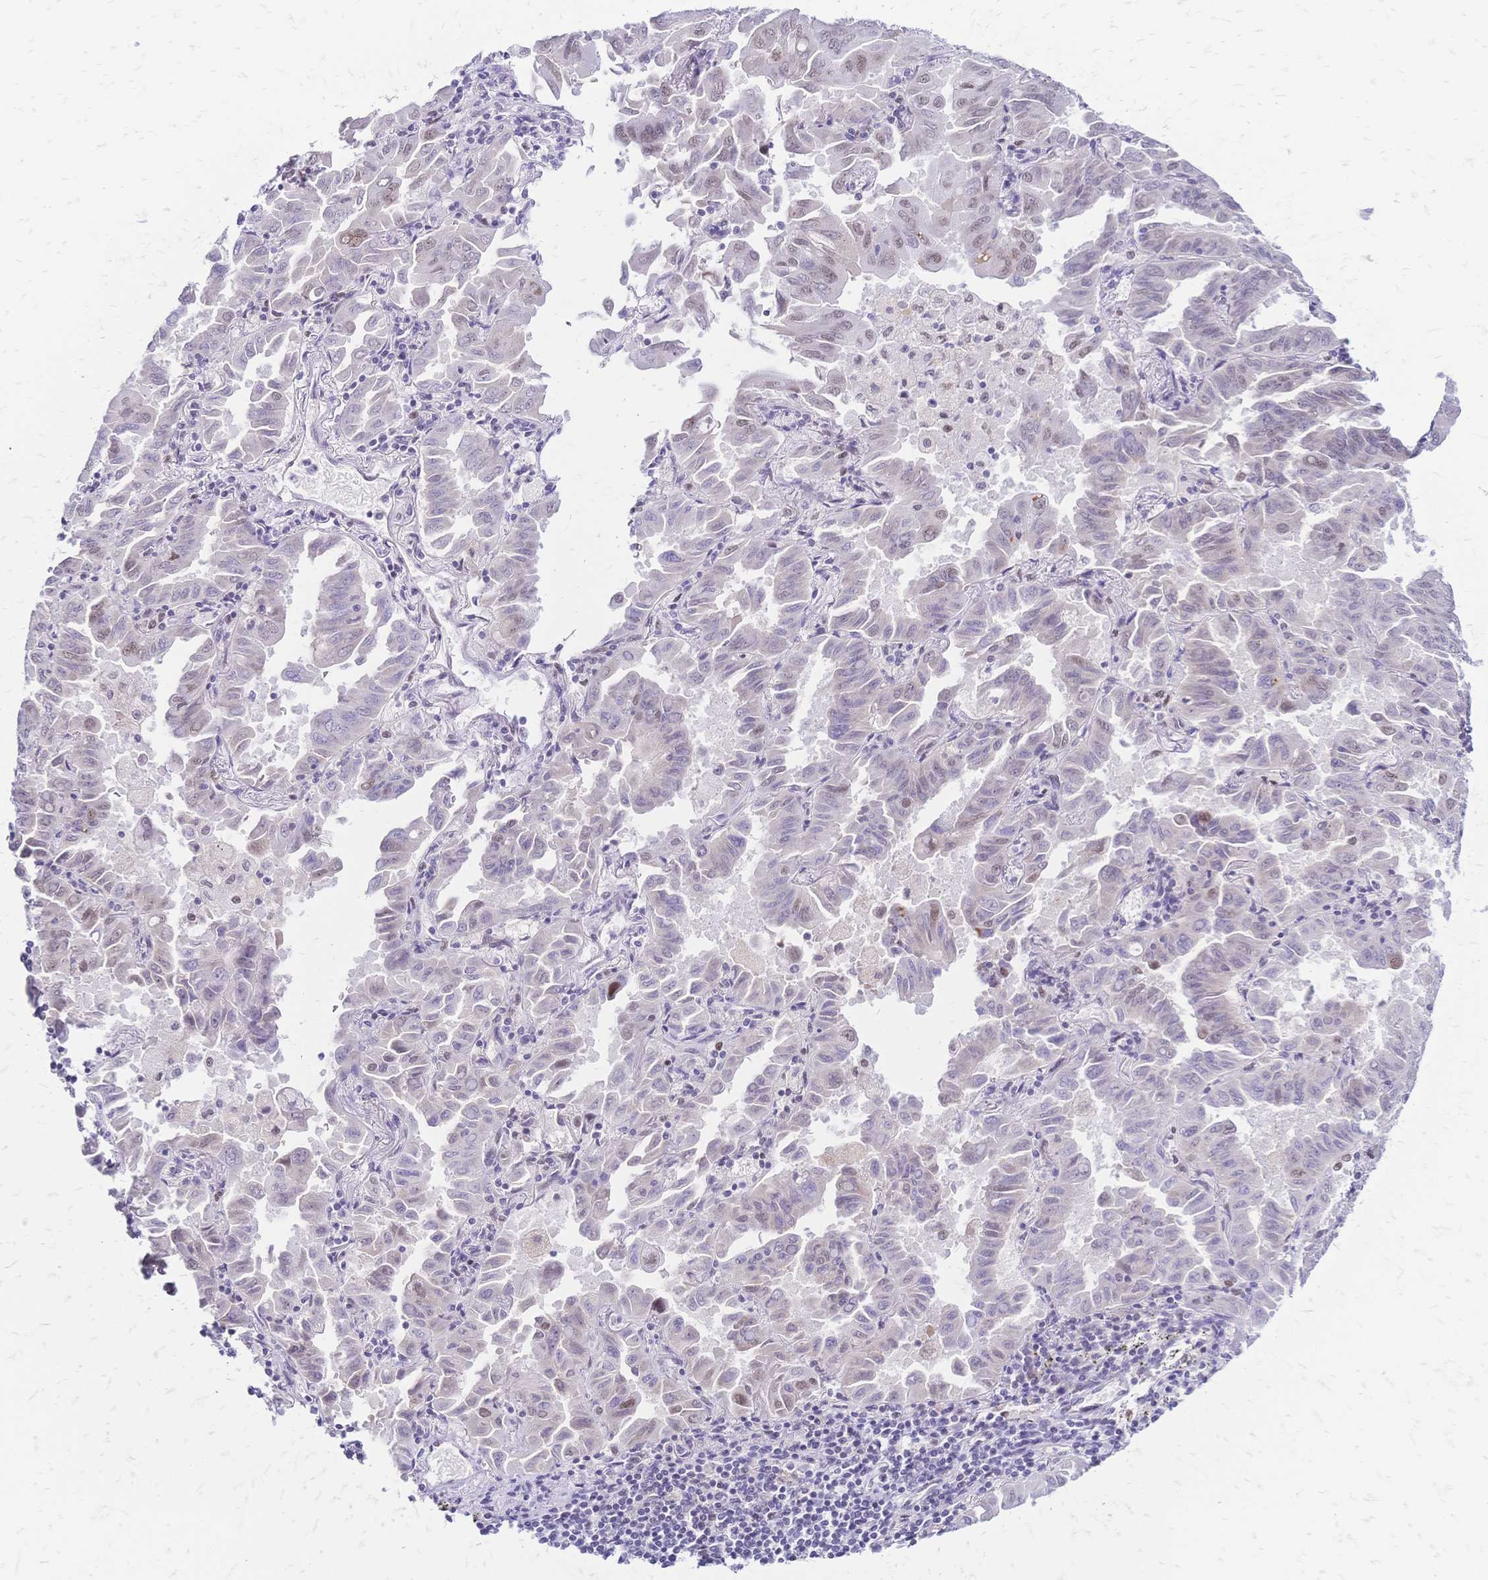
{"staining": {"intensity": "moderate", "quantity": "<25%", "location": "nuclear"}, "tissue": "lung cancer", "cell_type": "Tumor cells", "image_type": "cancer", "snomed": [{"axis": "morphology", "description": "Adenocarcinoma, NOS"}, {"axis": "topography", "description": "Lung"}], "caption": "Immunohistochemical staining of human lung cancer exhibits low levels of moderate nuclear protein expression in about <25% of tumor cells. (DAB IHC with brightfield microscopy, high magnification).", "gene": "NFIC", "patient": {"sex": "male", "age": 64}}